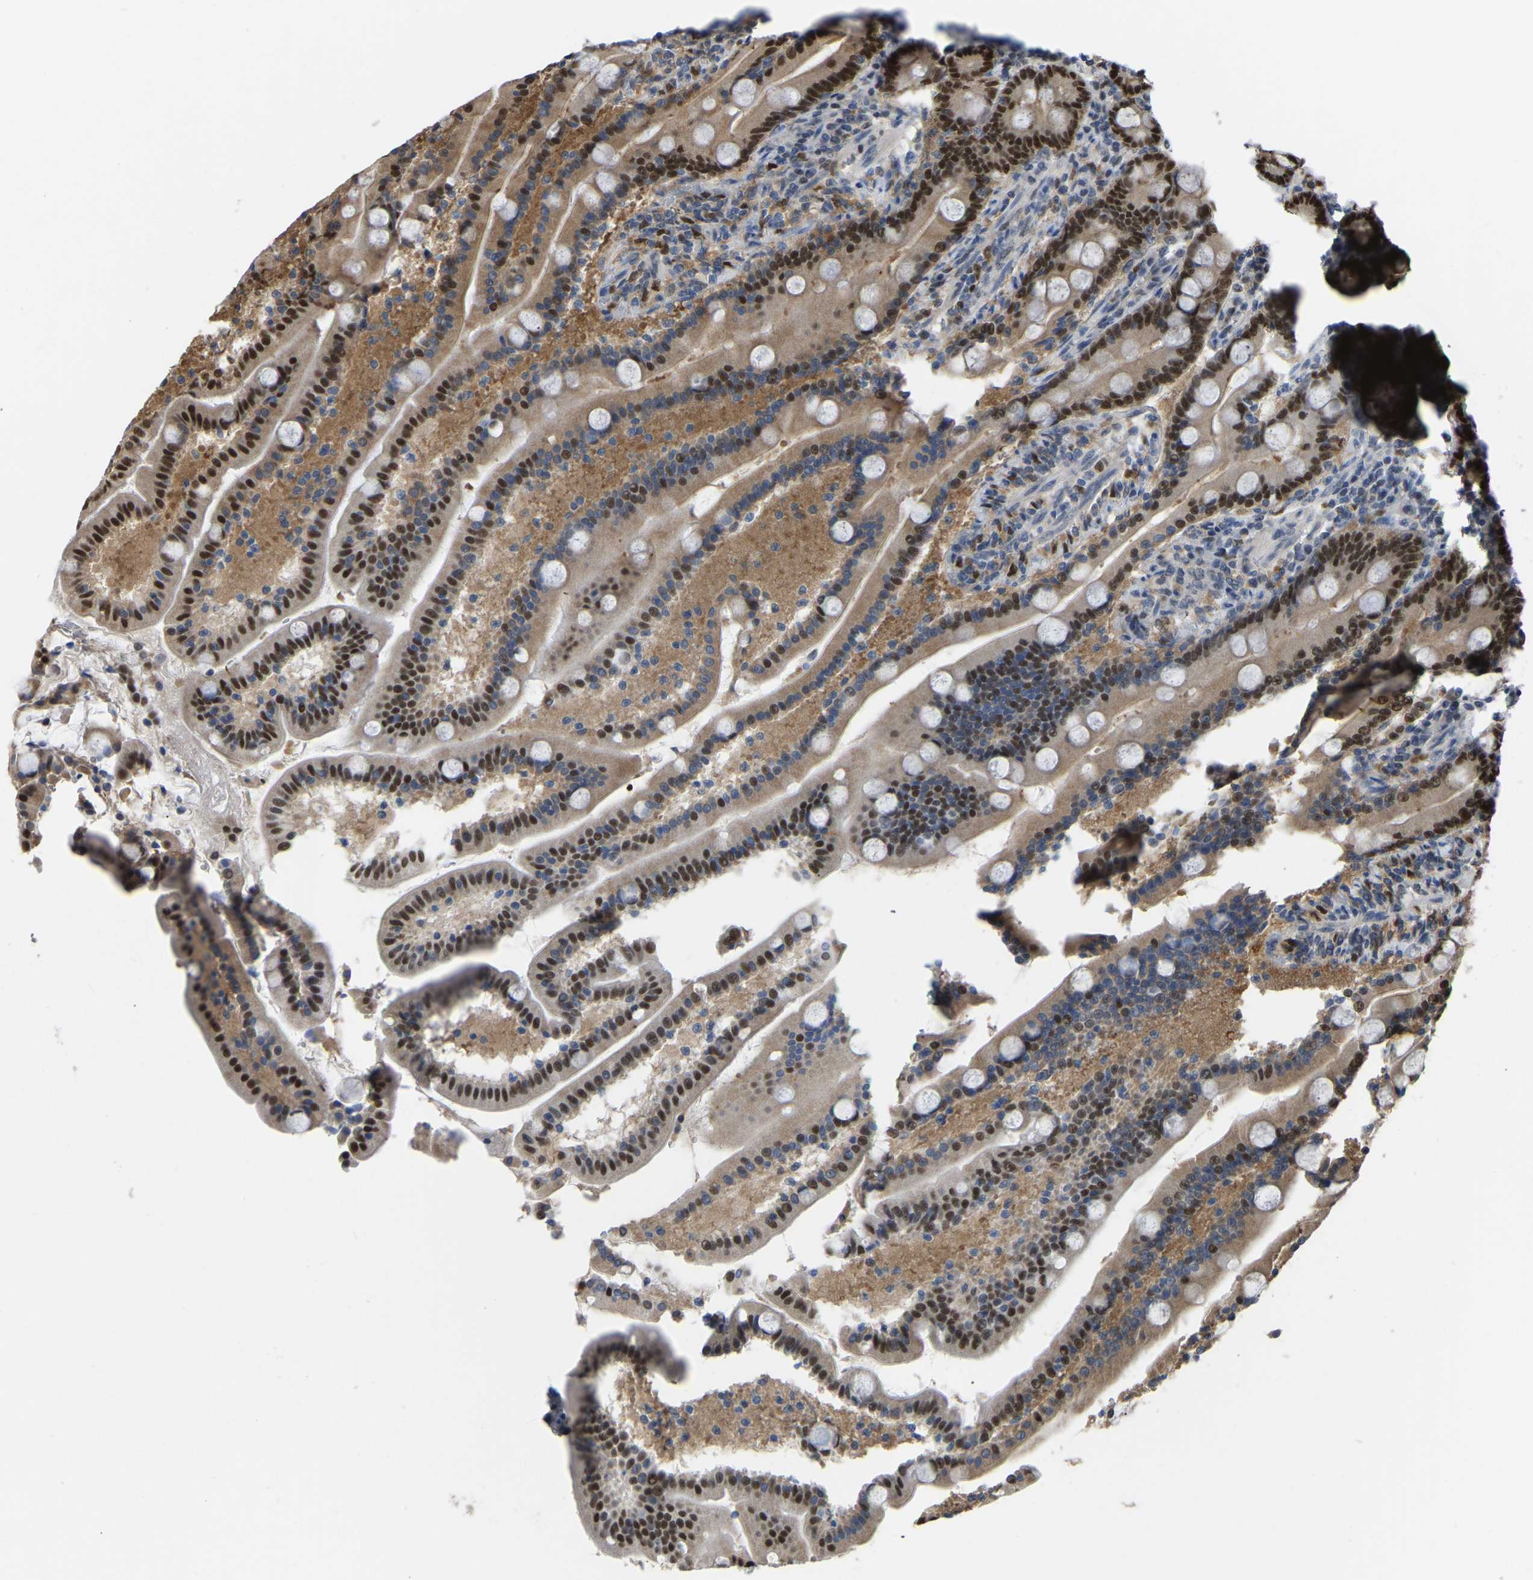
{"staining": {"intensity": "strong", "quantity": ">75%", "location": "cytoplasmic/membranous,nuclear"}, "tissue": "duodenum", "cell_type": "Glandular cells", "image_type": "normal", "snomed": [{"axis": "morphology", "description": "Normal tissue, NOS"}, {"axis": "topography", "description": "Duodenum"}], "caption": "An IHC image of normal tissue is shown. Protein staining in brown shows strong cytoplasmic/membranous,nuclear positivity in duodenum within glandular cells.", "gene": "KLRG2", "patient": {"sex": "male", "age": 54}}